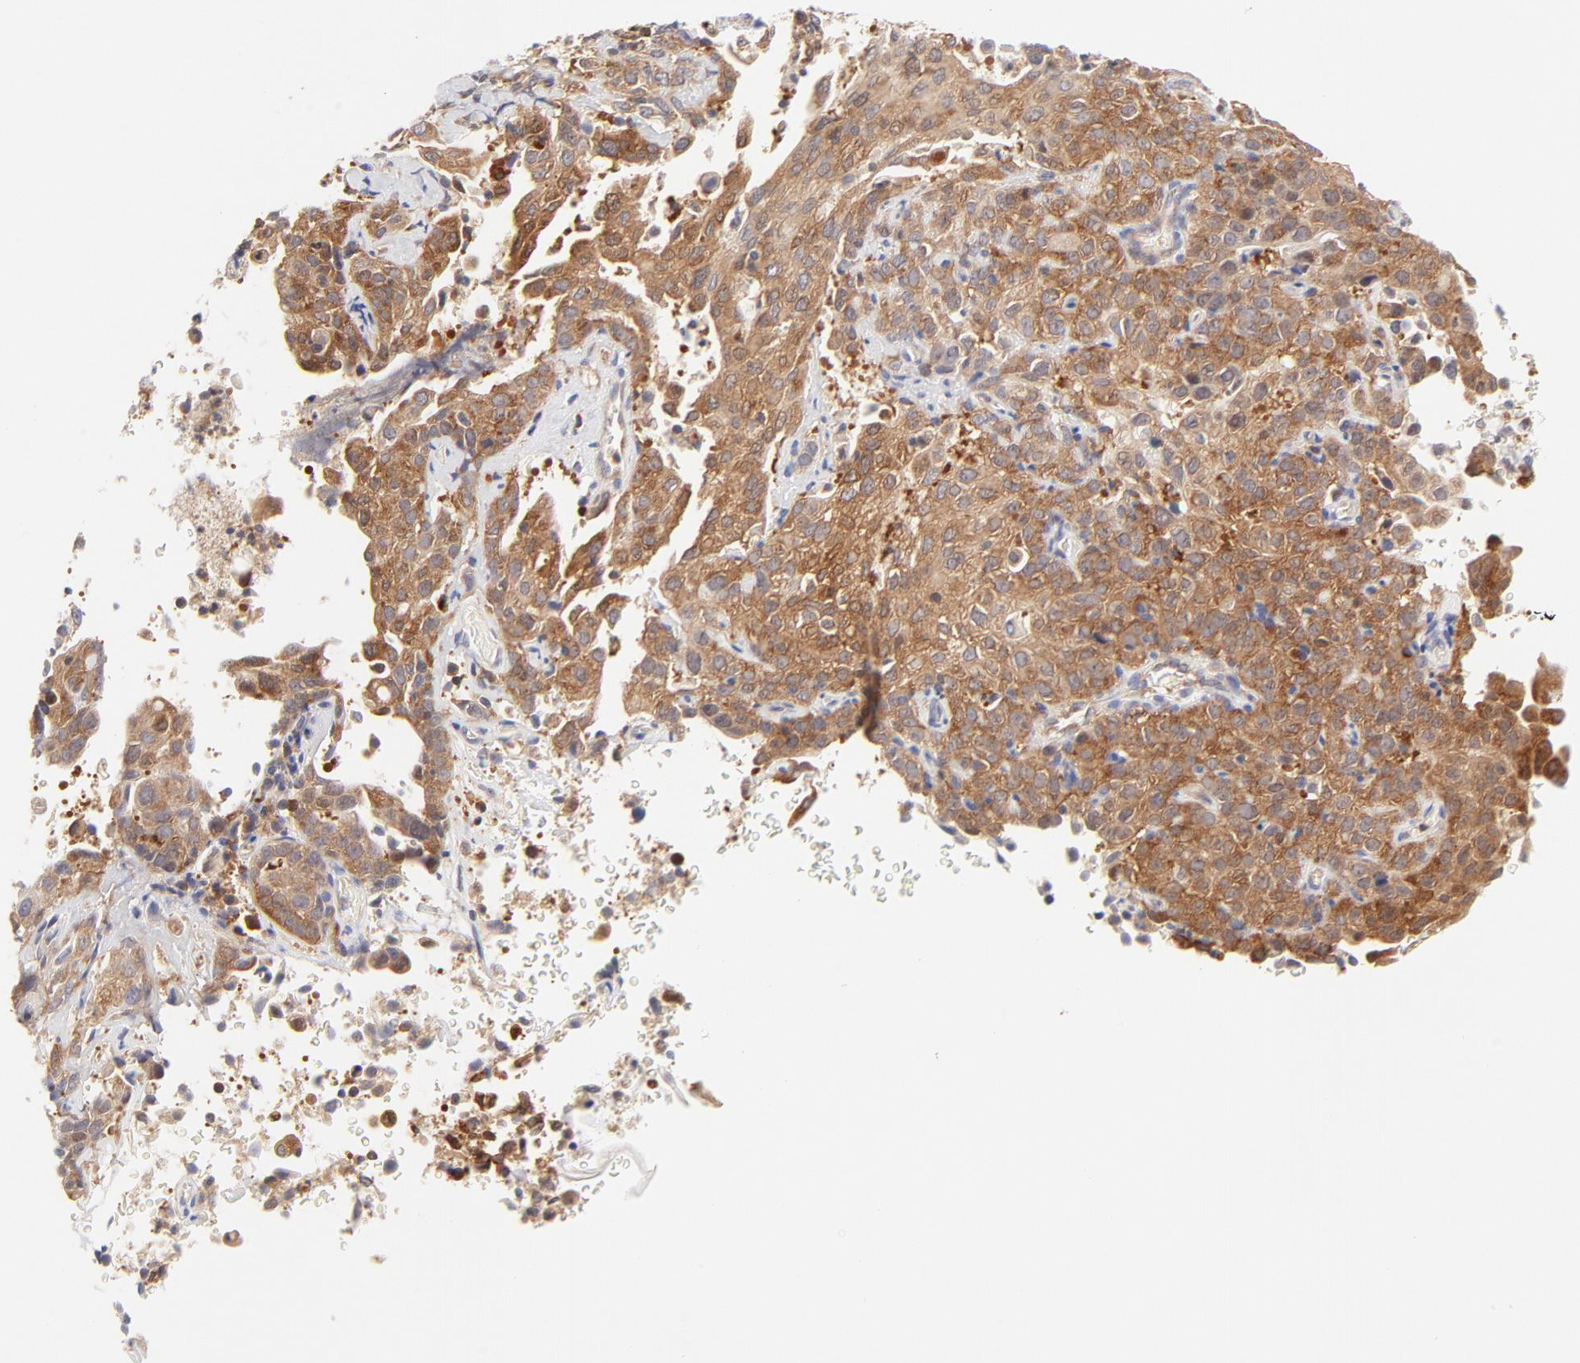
{"staining": {"intensity": "moderate", "quantity": ">75%", "location": "cytoplasmic/membranous"}, "tissue": "cervical cancer", "cell_type": "Tumor cells", "image_type": "cancer", "snomed": [{"axis": "morphology", "description": "Squamous cell carcinoma, NOS"}, {"axis": "topography", "description": "Cervix"}], "caption": "Immunohistochemistry of human cervical squamous cell carcinoma displays medium levels of moderate cytoplasmic/membranous expression in approximately >75% of tumor cells.", "gene": "RPS6KA1", "patient": {"sex": "female", "age": 41}}